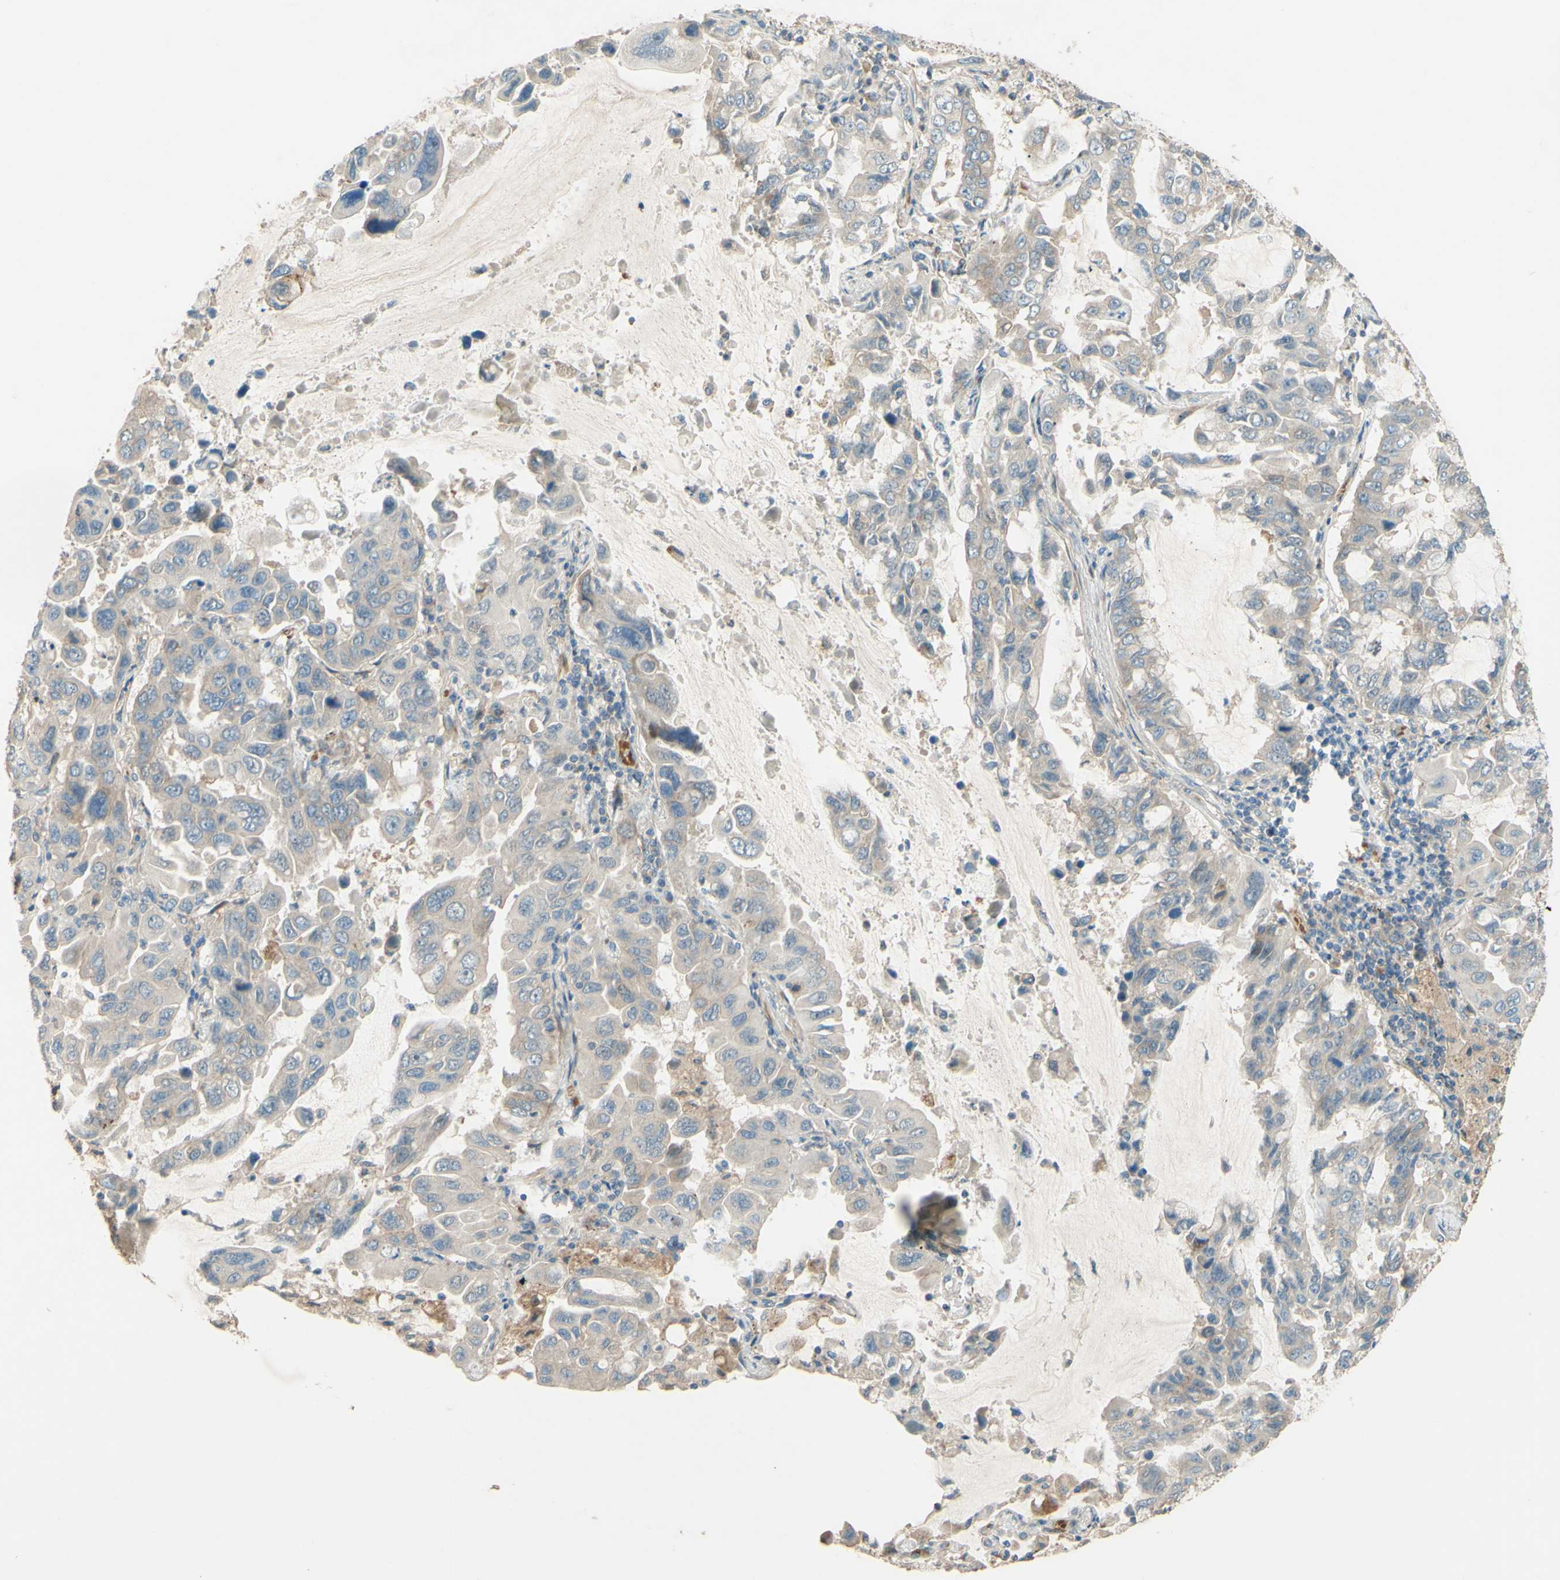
{"staining": {"intensity": "weak", "quantity": "<25%", "location": "cytoplasmic/membranous"}, "tissue": "lung cancer", "cell_type": "Tumor cells", "image_type": "cancer", "snomed": [{"axis": "morphology", "description": "Adenocarcinoma, NOS"}, {"axis": "topography", "description": "Lung"}], "caption": "Immunohistochemical staining of lung cancer (adenocarcinoma) displays no significant staining in tumor cells. (DAB IHC, high magnification).", "gene": "ADAM17", "patient": {"sex": "male", "age": 64}}